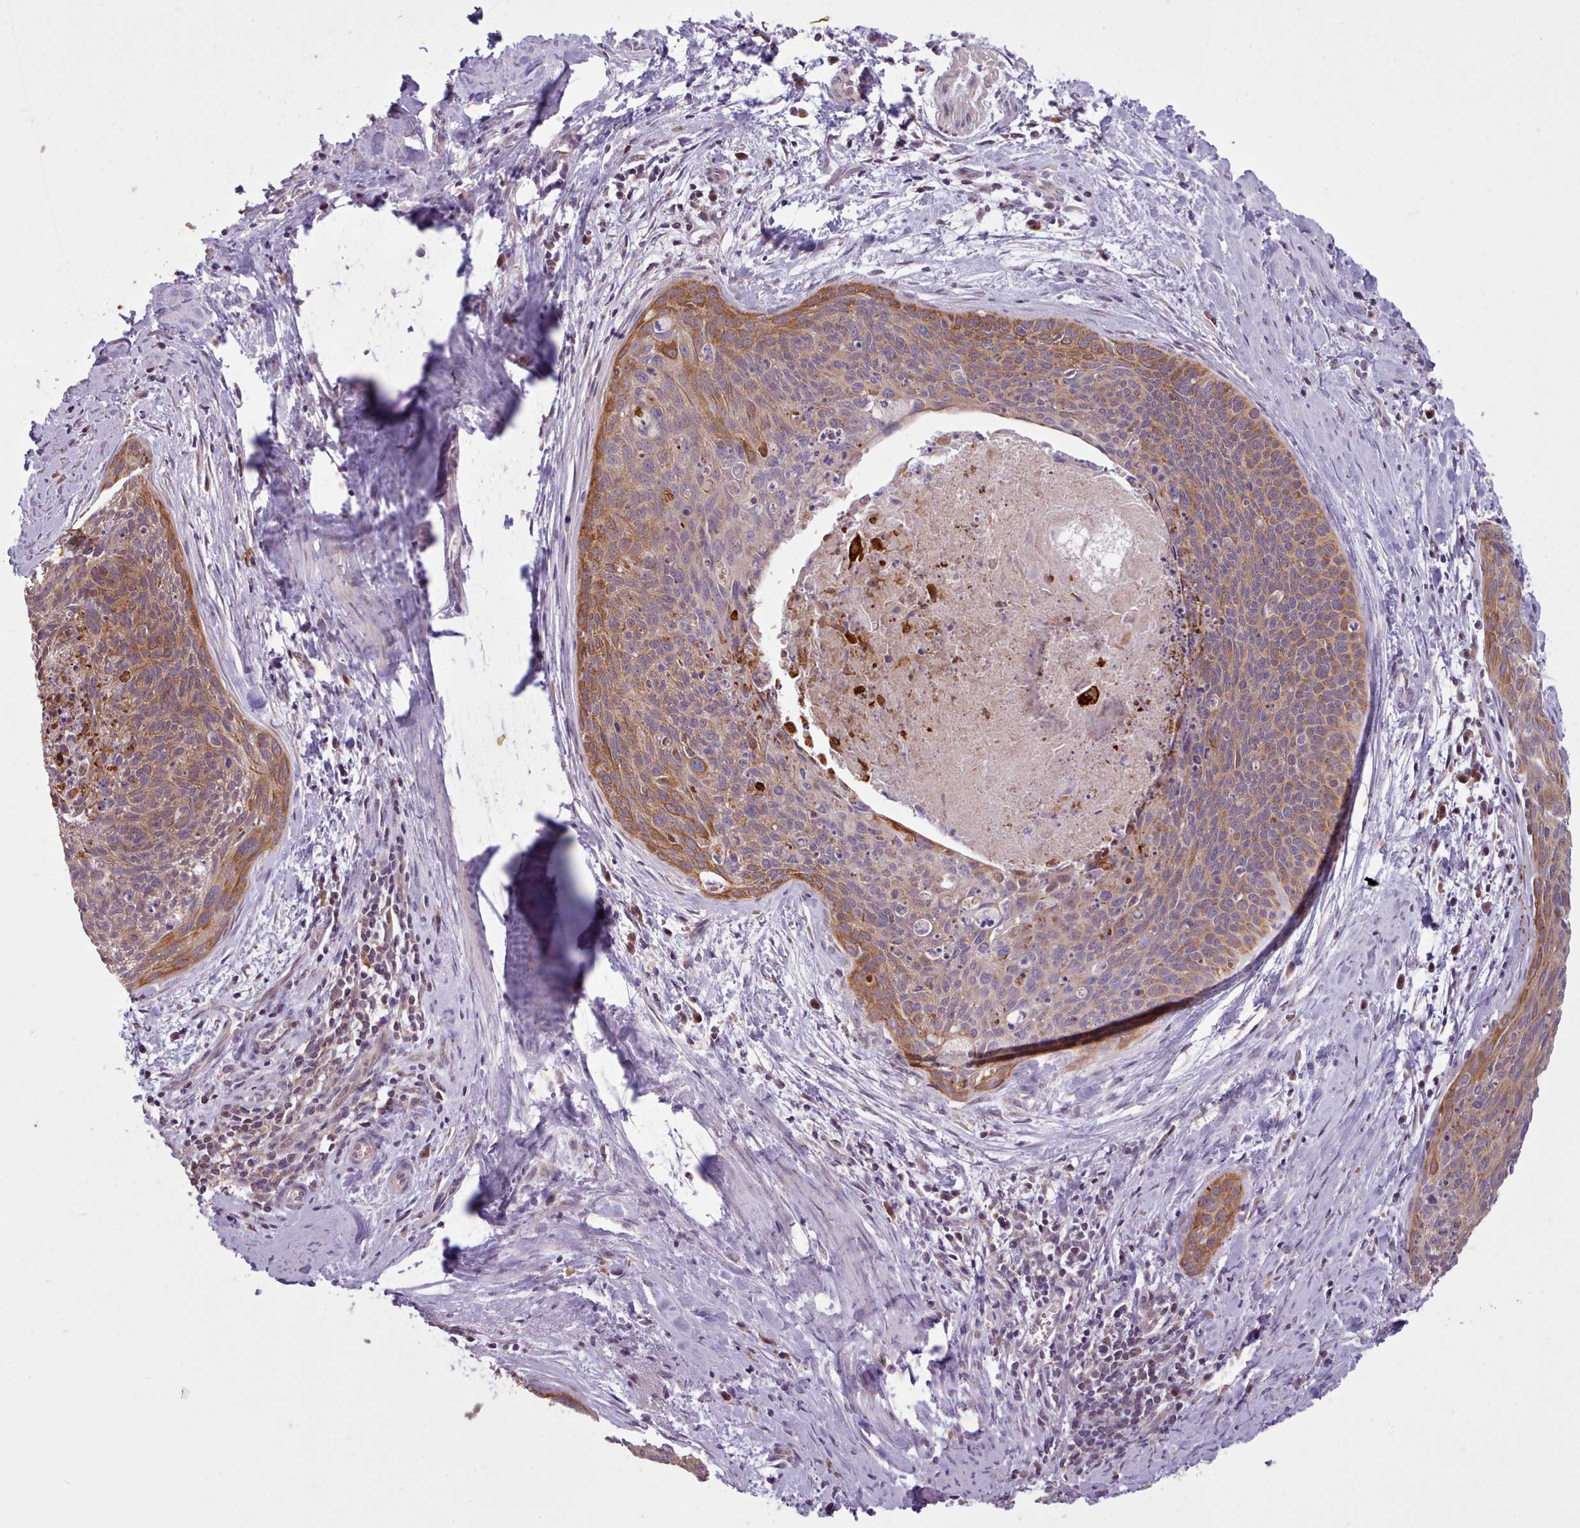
{"staining": {"intensity": "moderate", "quantity": "<25%", "location": "cytoplasmic/membranous"}, "tissue": "cervical cancer", "cell_type": "Tumor cells", "image_type": "cancer", "snomed": [{"axis": "morphology", "description": "Squamous cell carcinoma, NOS"}, {"axis": "topography", "description": "Cervix"}], "caption": "A high-resolution photomicrograph shows immunohistochemistry staining of cervical cancer (squamous cell carcinoma), which shows moderate cytoplasmic/membranous positivity in approximately <25% of tumor cells.", "gene": "NMRK1", "patient": {"sex": "female", "age": 55}}